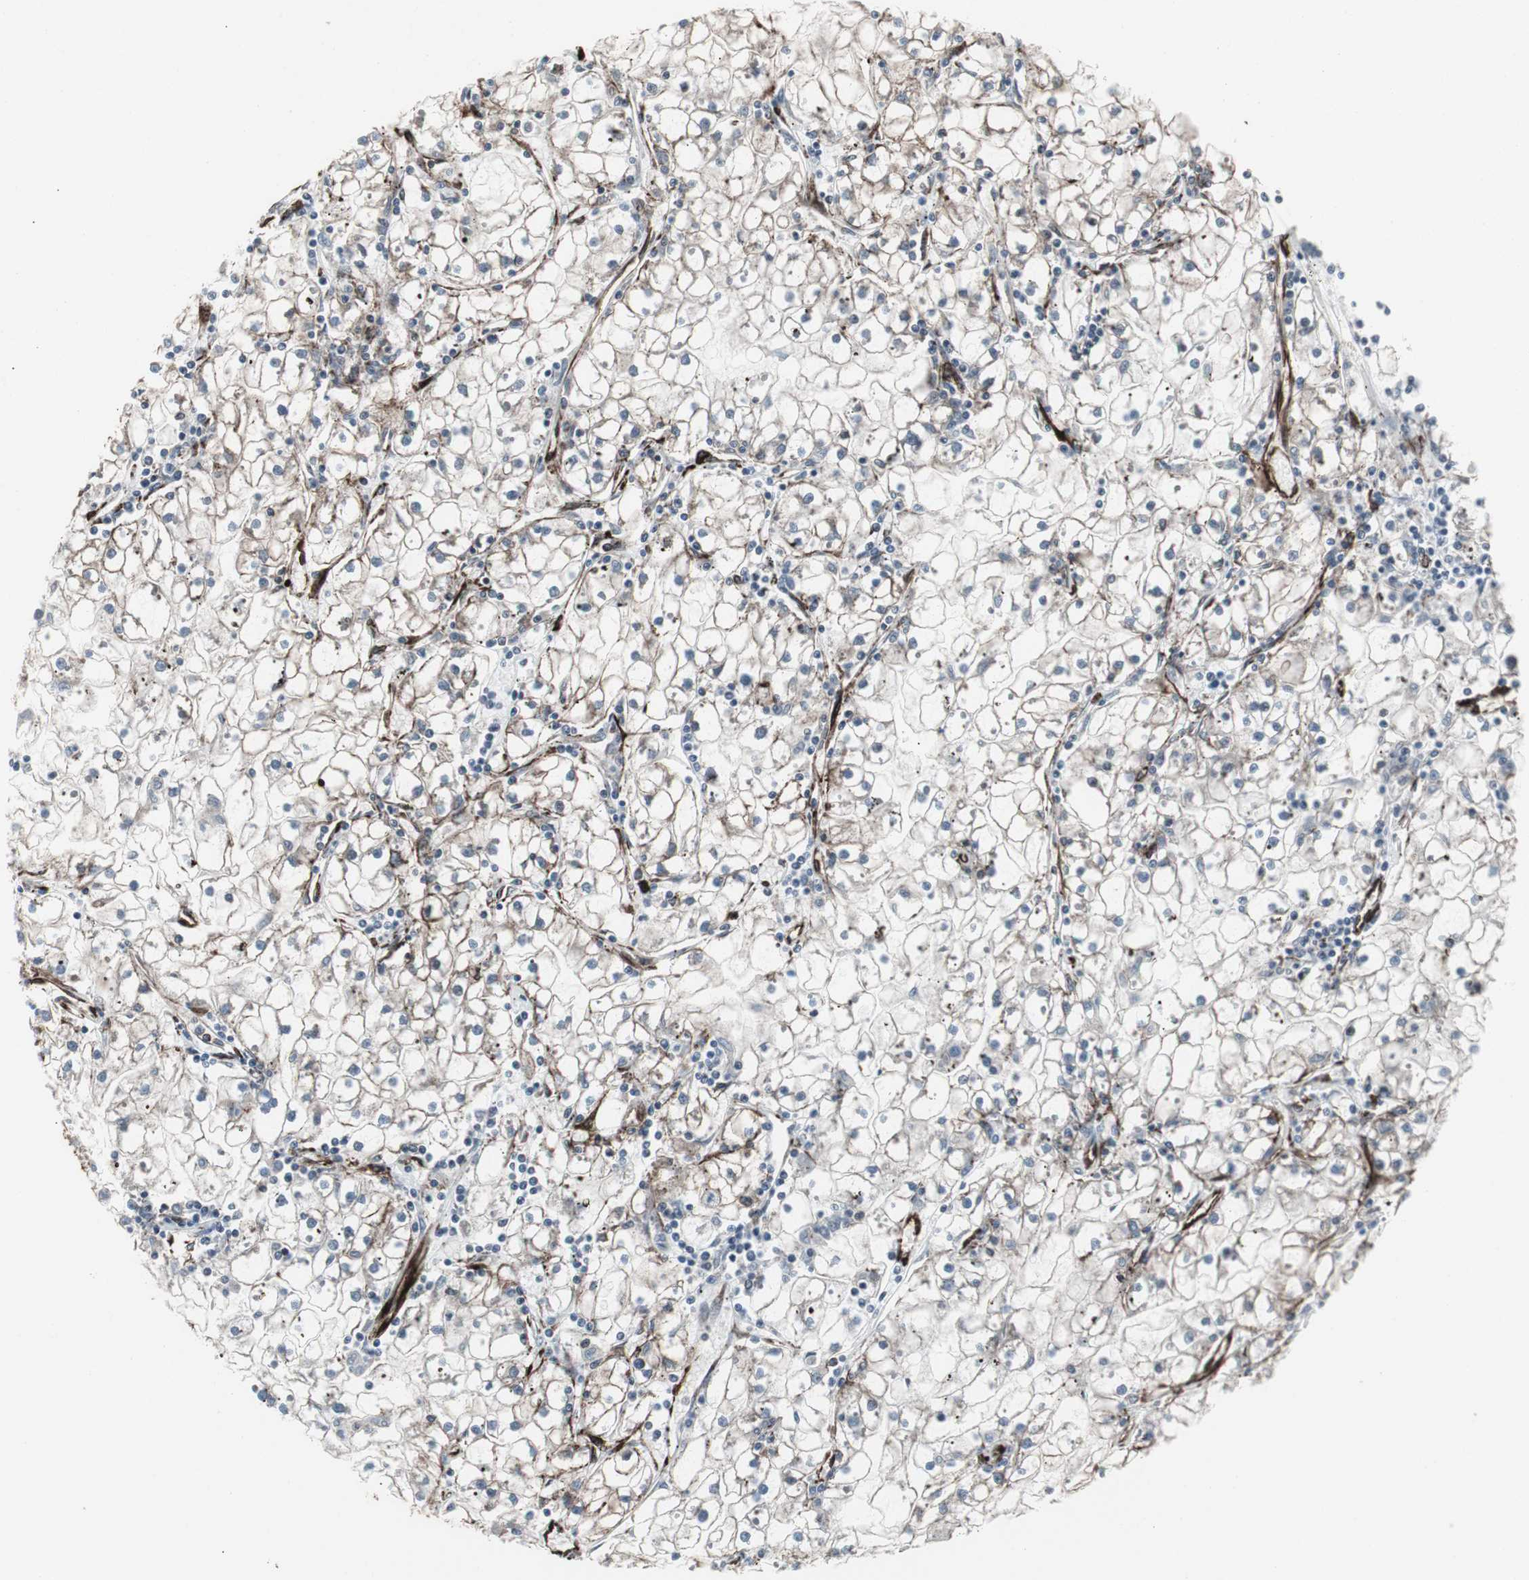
{"staining": {"intensity": "negative", "quantity": "none", "location": "none"}, "tissue": "renal cancer", "cell_type": "Tumor cells", "image_type": "cancer", "snomed": [{"axis": "morphology", "description": "Adenocarcinoma, NOS"}, {"axis": "topography", "description": "Kidney"}], "caption": "This is an immunohistochemistry image of renal cancer (adenocarcinoma). There is no staining in tumor cells.", "gene": "PDGFA", "patient": {"sex": "male", "age": 56}}